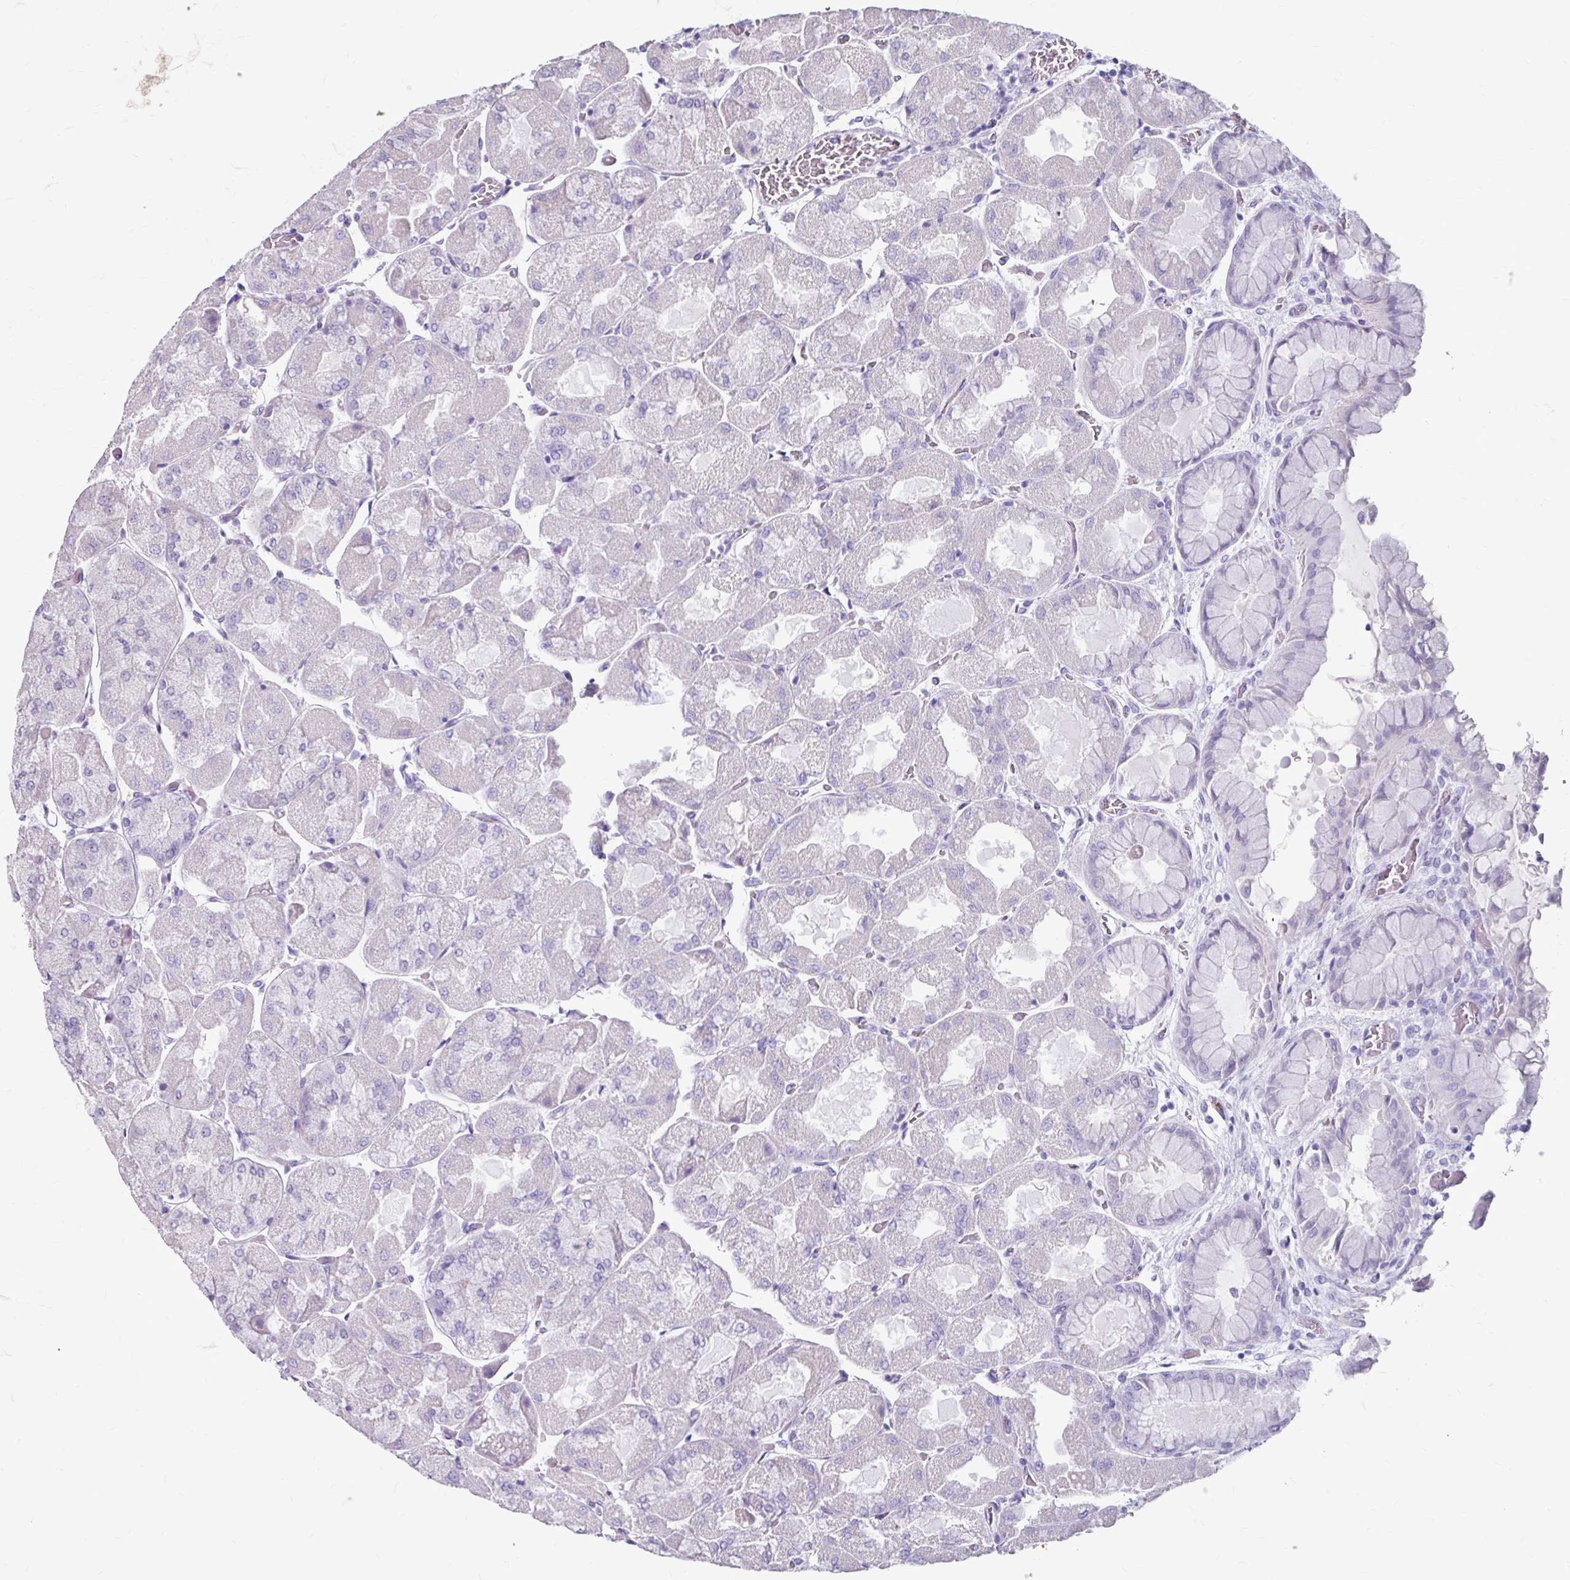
{"staining": {"intensity": "negative", "quantity": "none", "location": "none"}, "tissue": "stomach", "cell_type": "Glandular cells", "image_type": "normal", "snomed": [{"axis": "morphology", "description": "Normal tissue, NOS"}, {"axis": "topography", "description": "Stomach"}], "caption": "The IHC photomicrograph has no significant positivity in glandular cells of stomach. (Stains: DAB immunohistochemistry (IHC) with hematoxylin counter stain, Microscopy: brightfield microscopy at high magnification).", "gene": "ANKRD1", "patient": {"sex": "female", "age": 61}}